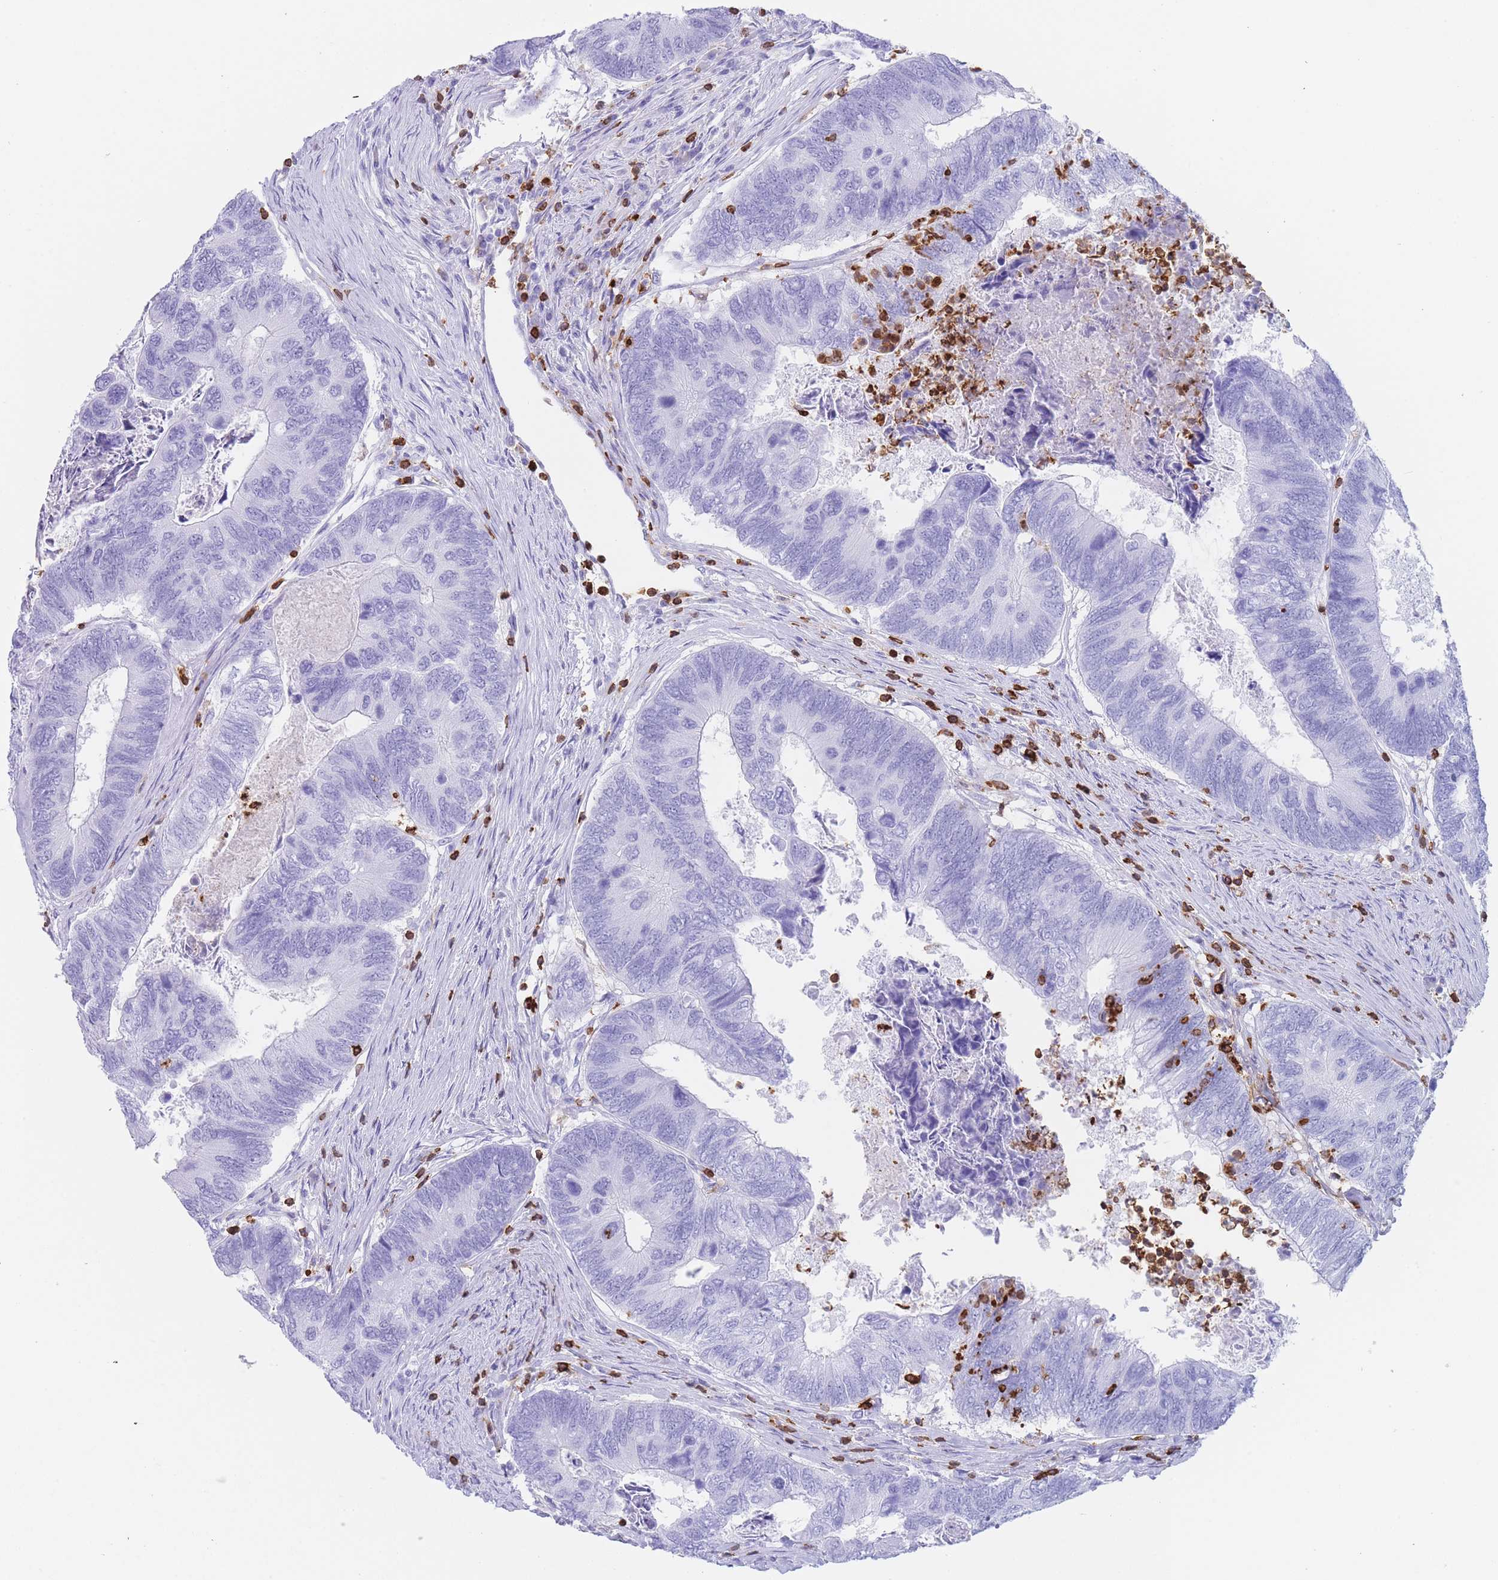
{"staining": {"intensity": "negative", "quantity": "none", "location": "none"}, "tissue": "colorectal cancer", "cell_type": "Tumor cells", "image_type": "cancer", "snomed": [{"axis": "morphology", "description": "Adenocarcinoma, NOS"}, {"axis": "topography", "description": "Colon"}], "caption": "IHC image of colorectal cancer (adenocarcinoma) stained for a protein (brown), which demonstrates no positivity in tumor cells.", "gene": "CORO1A", "patient": {"sex": "female", "age": 67}}